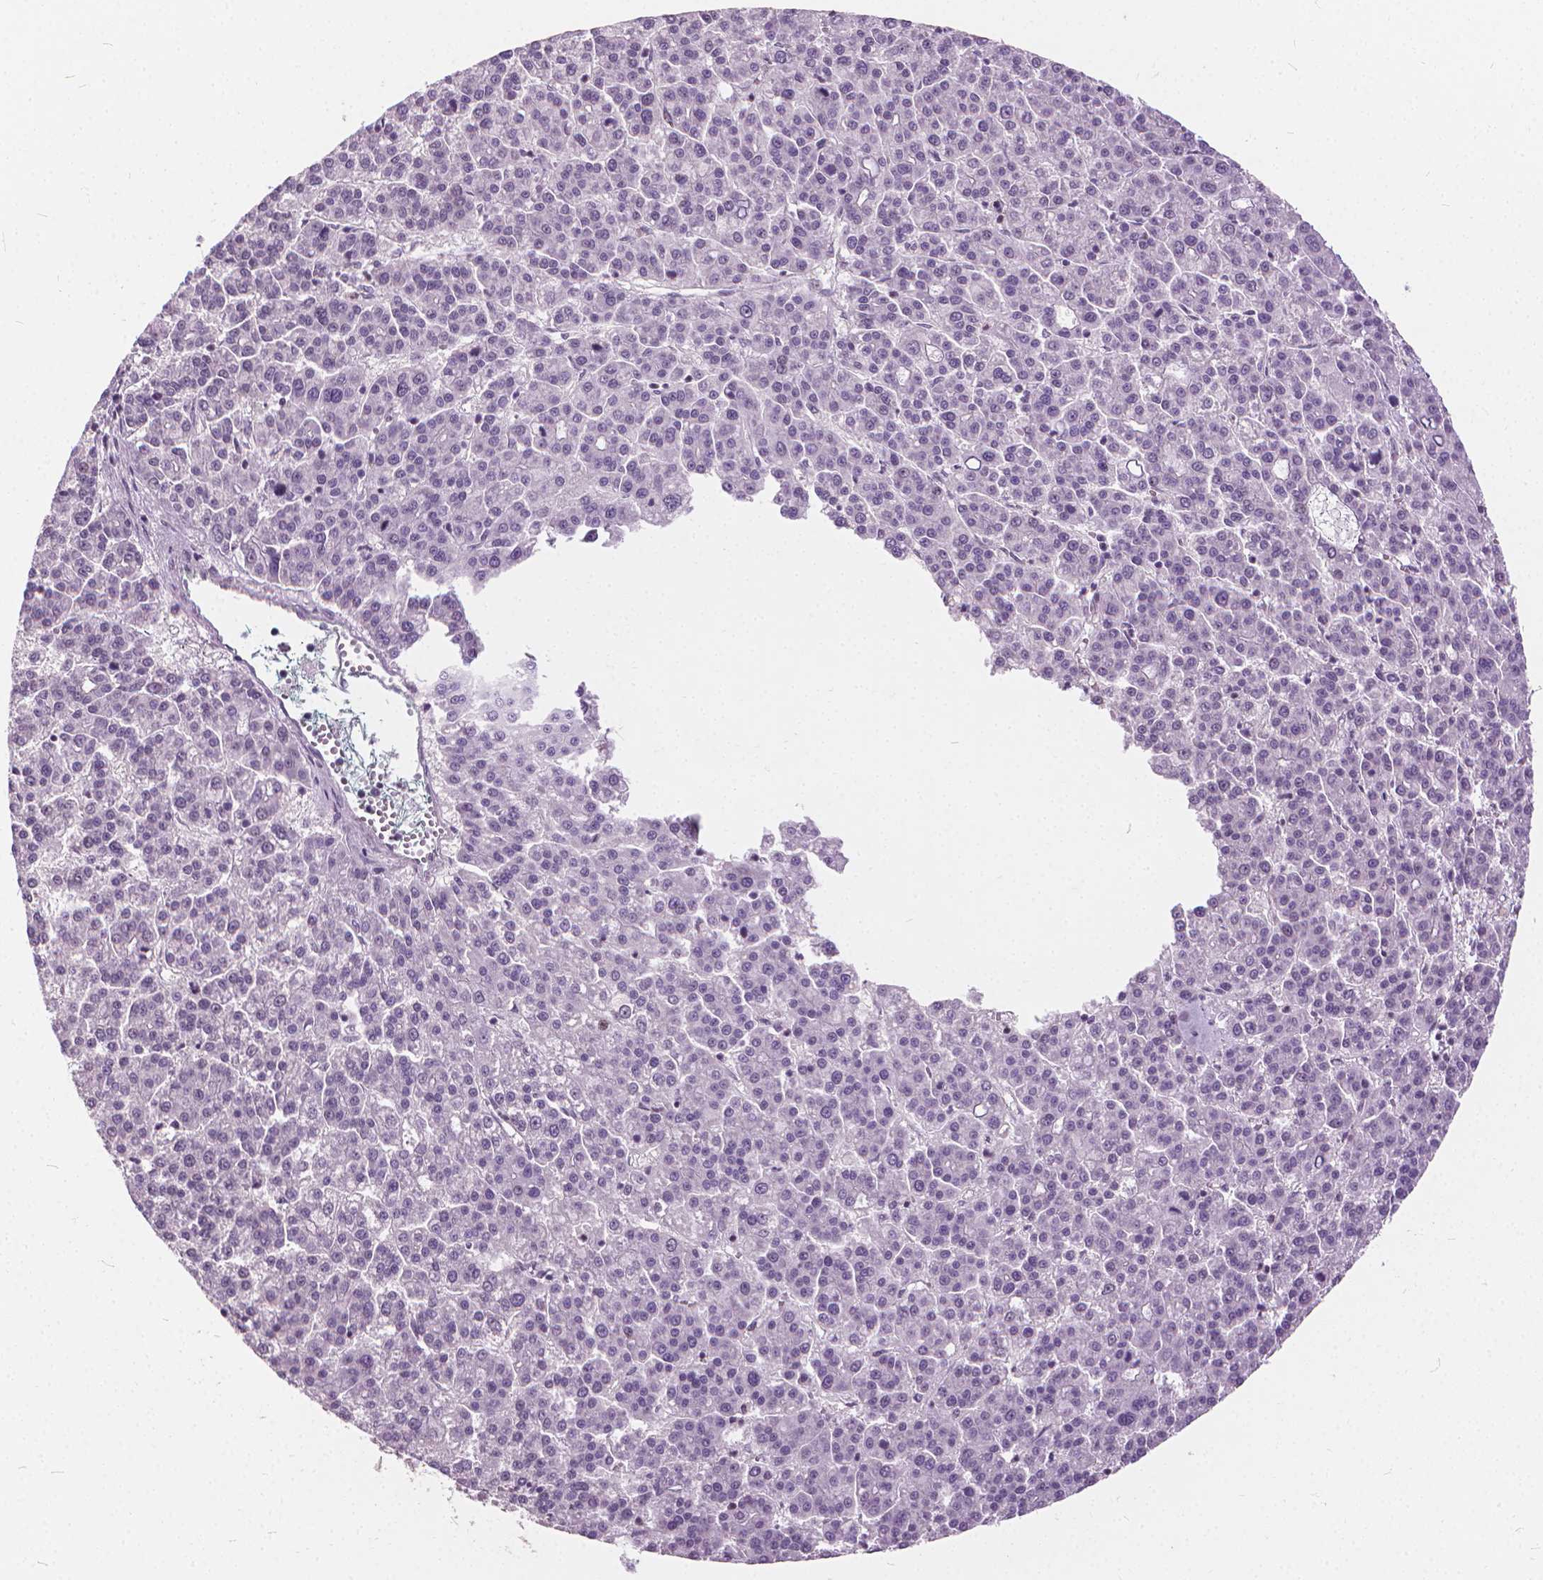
{"staining": {"intensity": "negative", "quantity": "none", "location": "none"}, "tissue": "liver cancer", "cell_type": "Tumor cells", "image_type": "cancer", "snomed": [{"axis": "morphology", "description": "Carcinoma, Hepatocellular, NOS"}, {"axis": "topography", "description": "Liver"}], "caption": "Protein analysis of hepatocellular carcinoma (liver) shows no significant expression in tumor cells.", "gene": "STAT5B", "patient": {"sex": "female", "age": 58}}